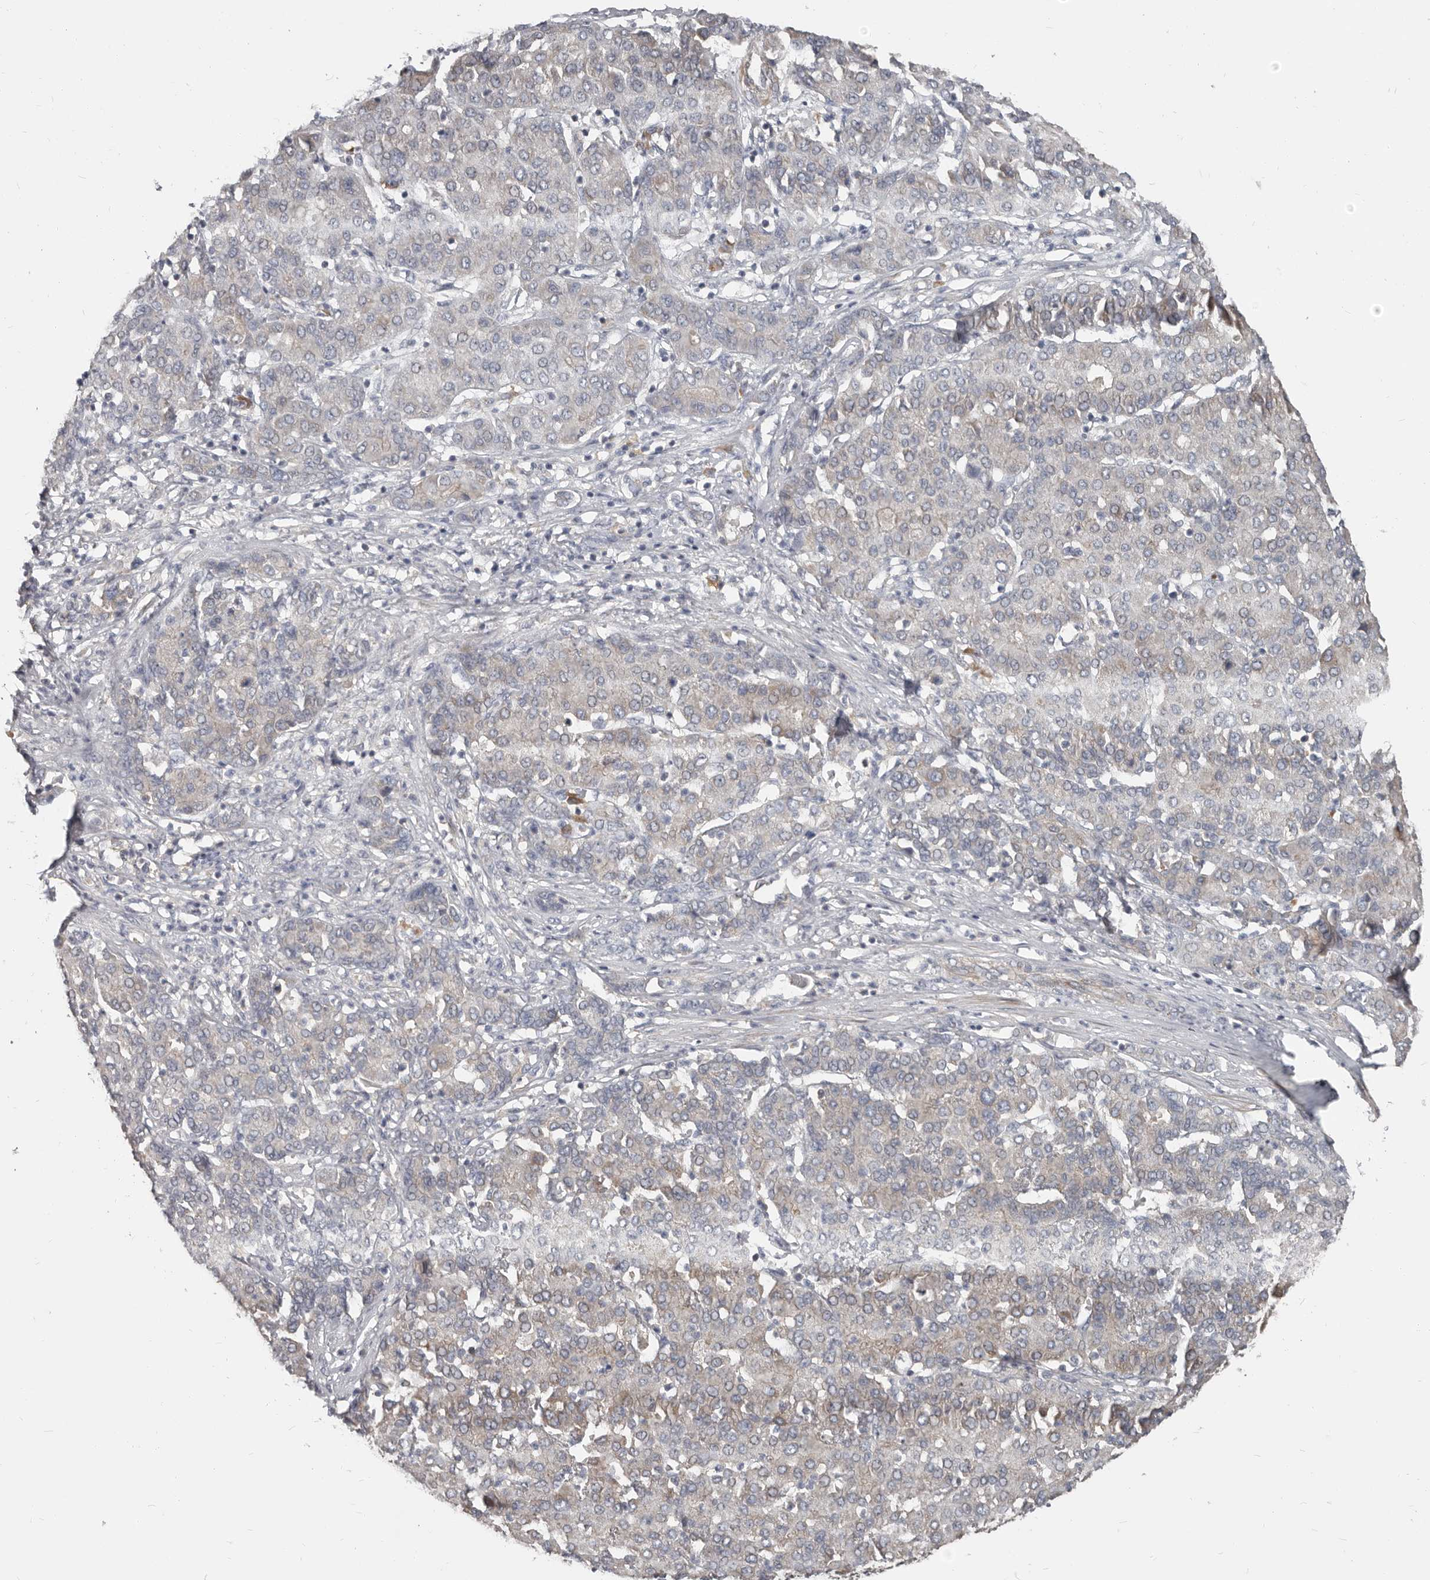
{"staining": {"intensity": "weak", "quantity": "25%-75%", "location": "cytoplasmic/membranous"}, "tissue": "liver cancer", "cell_type": "Tumor cells", "image_type": "cancer", "snomed": [{"axis": "morphology", "description": "Carcinoma, Hepatocellular, NOS"}, {"axis": "topography", "description": "Liver"}], "caption": "A micrograph of human liver cancer (hepatocellular carcinoma) stained for a protein shows weak cytoplasmic/membranous brown staining in tumor cells.", "gene": "AKNAD1", "patient": {"sex": "male", "age": 65}}